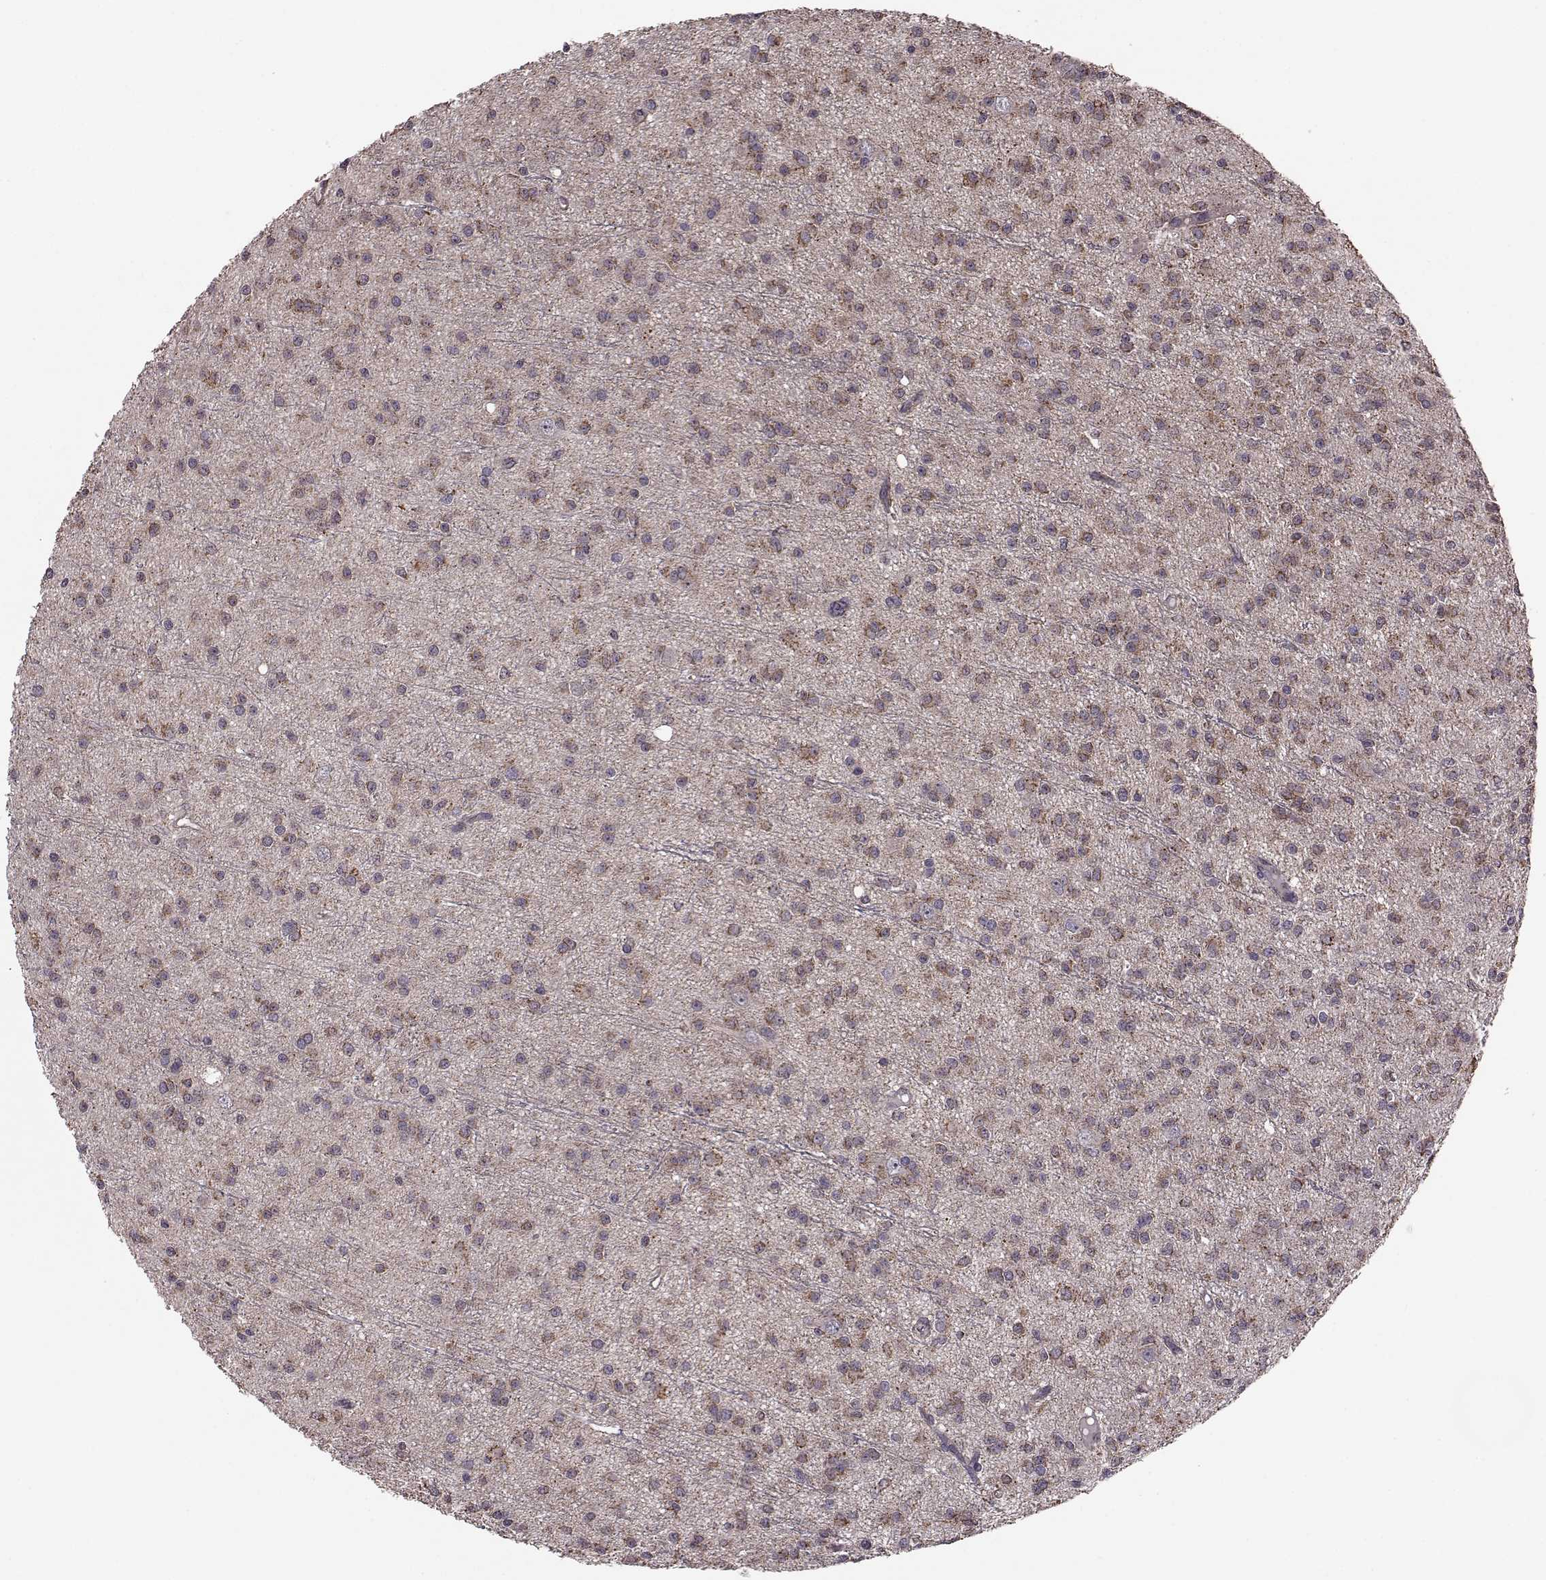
{"staining": {"intensity": "moderate", "quantity": ">75%", "location": "cytoplasmic/membranous"}, "tissue": "glioma", "cell_type": "Tumor cells", "image_type": "cancer", "snomed": [{"axis": "morphology", "description": "Glioma, malignant, Low grade"}, {"axis": "topography", "description": "Brain"}], "caption": "Protein expression analysis of malignant glioma (low-grade) reveals moderate cytoplasmic/membranous staining in about >75% of tumor cells.", "gene": "PUDP", "patient": {"sex": "male", "age": 27}}